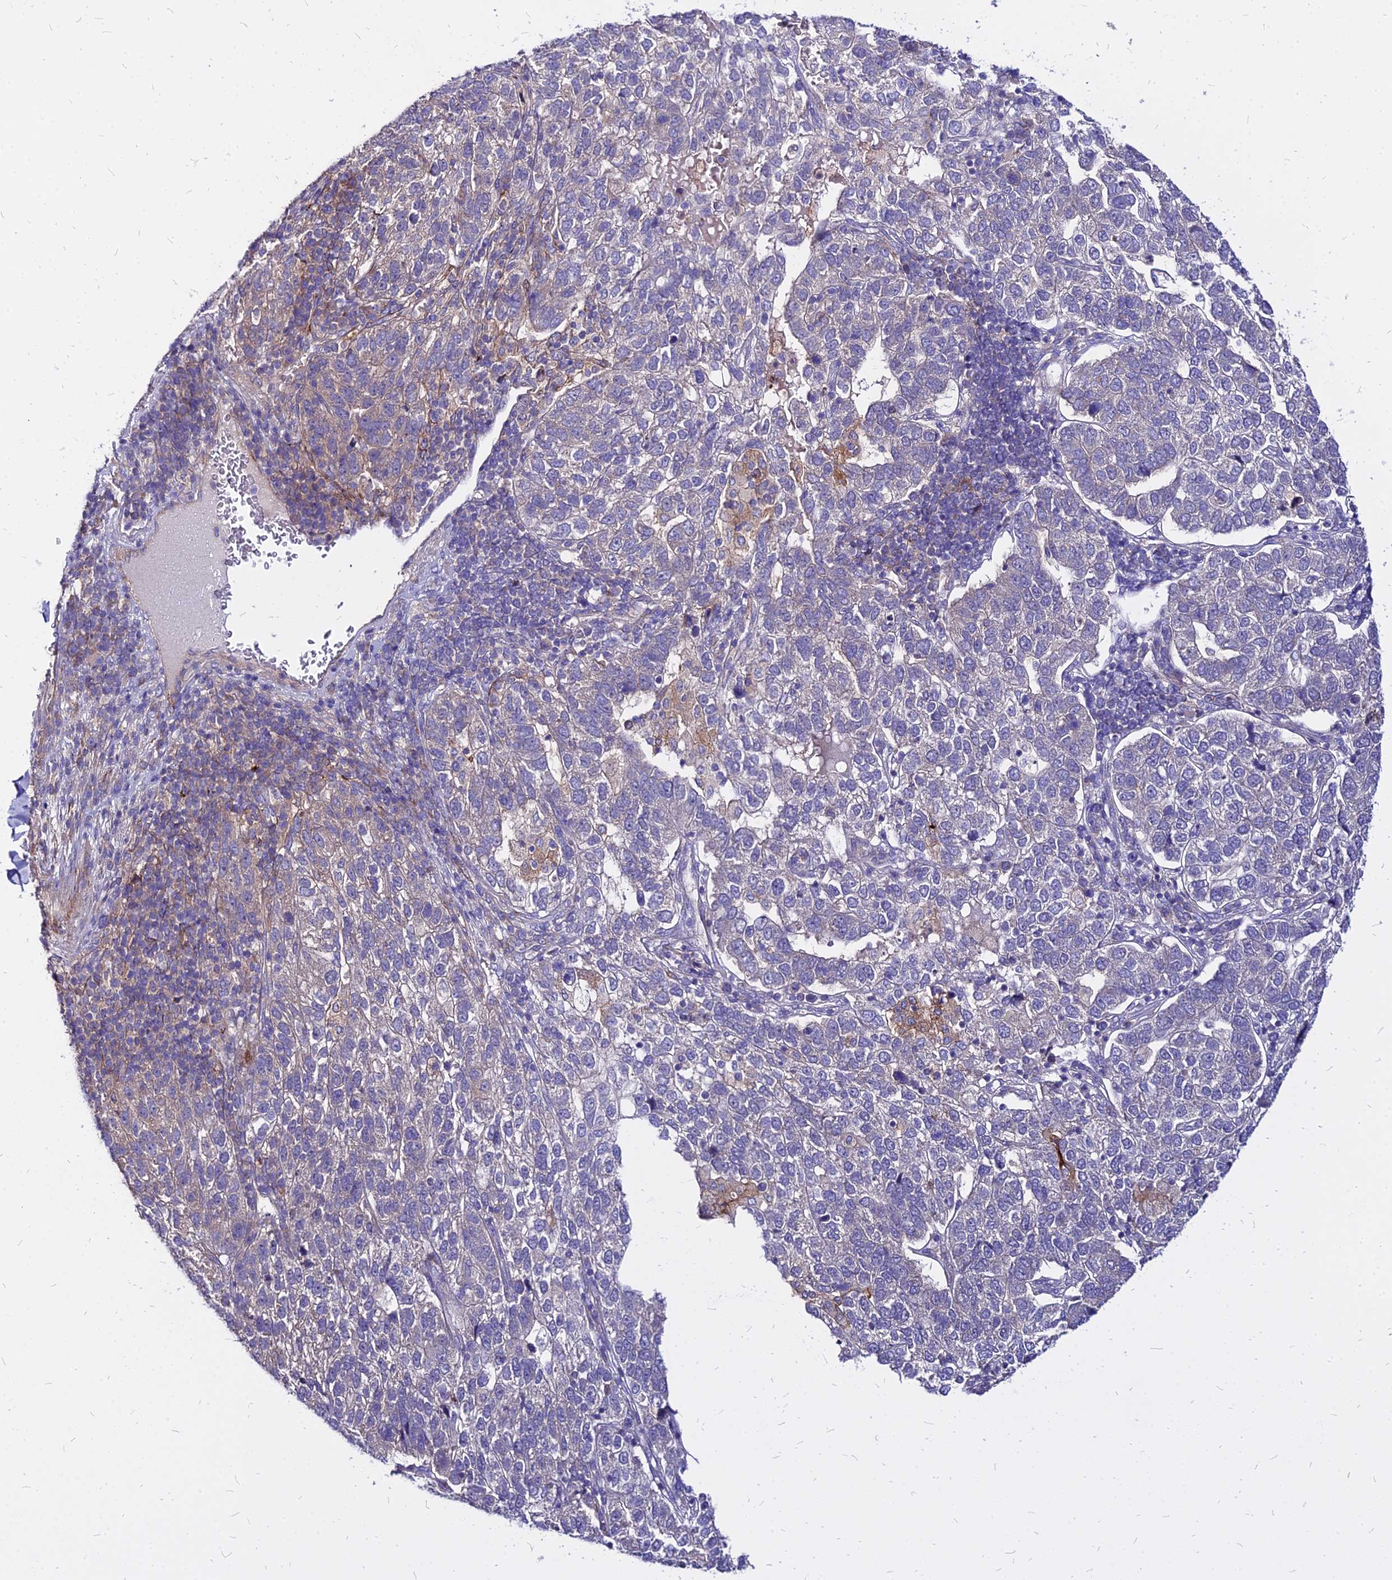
{"staining": {"intensity": "weak", "quantity": "<25%", "location": "cytoplasmic/membranous"}, "tissue": "pancreatic cancer", "cell_type": "Tumor cells", "image_type": "cancer", "snomed": [{"axis": "morphology", "description": "Adenocarcinoma, NOS"}, {"axis": "topography", "description": "Pancreas"}], "caption": "Tumor cells are negative for protein expression in human pancreatic cancer (adenocarcinoma).", "gene": "COMMD10", "patient": {"sex": "female", "age": 61}}